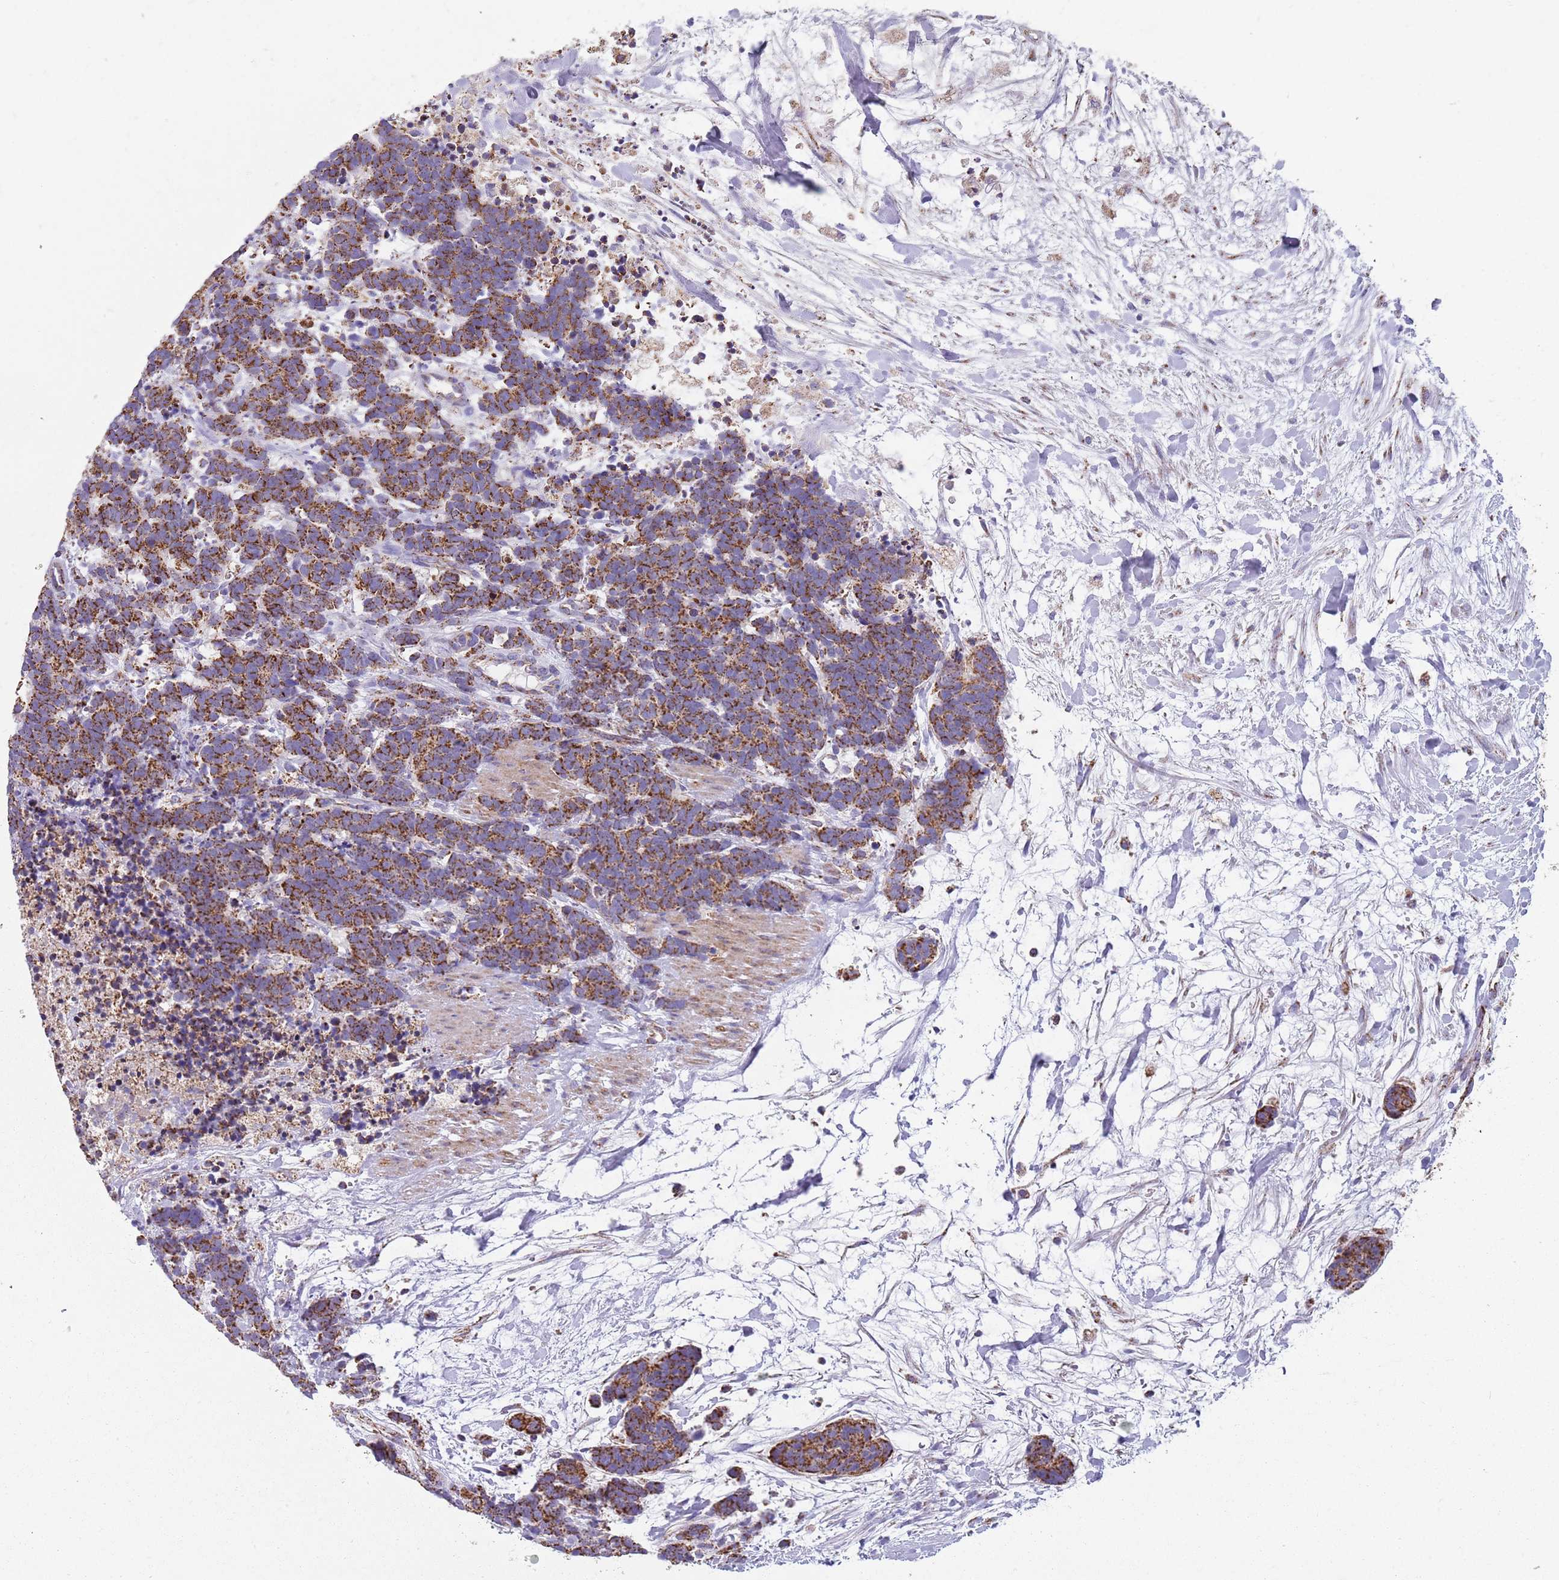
{"staining": {"intensity": "strong", "quantity": ">75%", "location": "cytoplasmic/membranous"}, "tissue": "carcinoid", "cell_type": "Tumor cells", "image_type": "cancer", "snomed": [{"axis": "morphology", "description": "Carcinoma, NOS"}, {"axis": "morphology", "description": "Carcinoid, malignant, NOS"}, {"axis": "topography", "description": "Prostate"}], "caption": "Tumor cells exhibit high levels of strong cytoplasmic/membranous expression in approximately >75% of cells in human carcinoid (malignant). The staining is performed using DAB (3,3'-diaminobenzidine) brown chromogen to label protein expression. The nuclei are counter-stained blue using hematoxylin.", "gene": "TTLL1", "patient": {"sex": "male", "age": 57}}